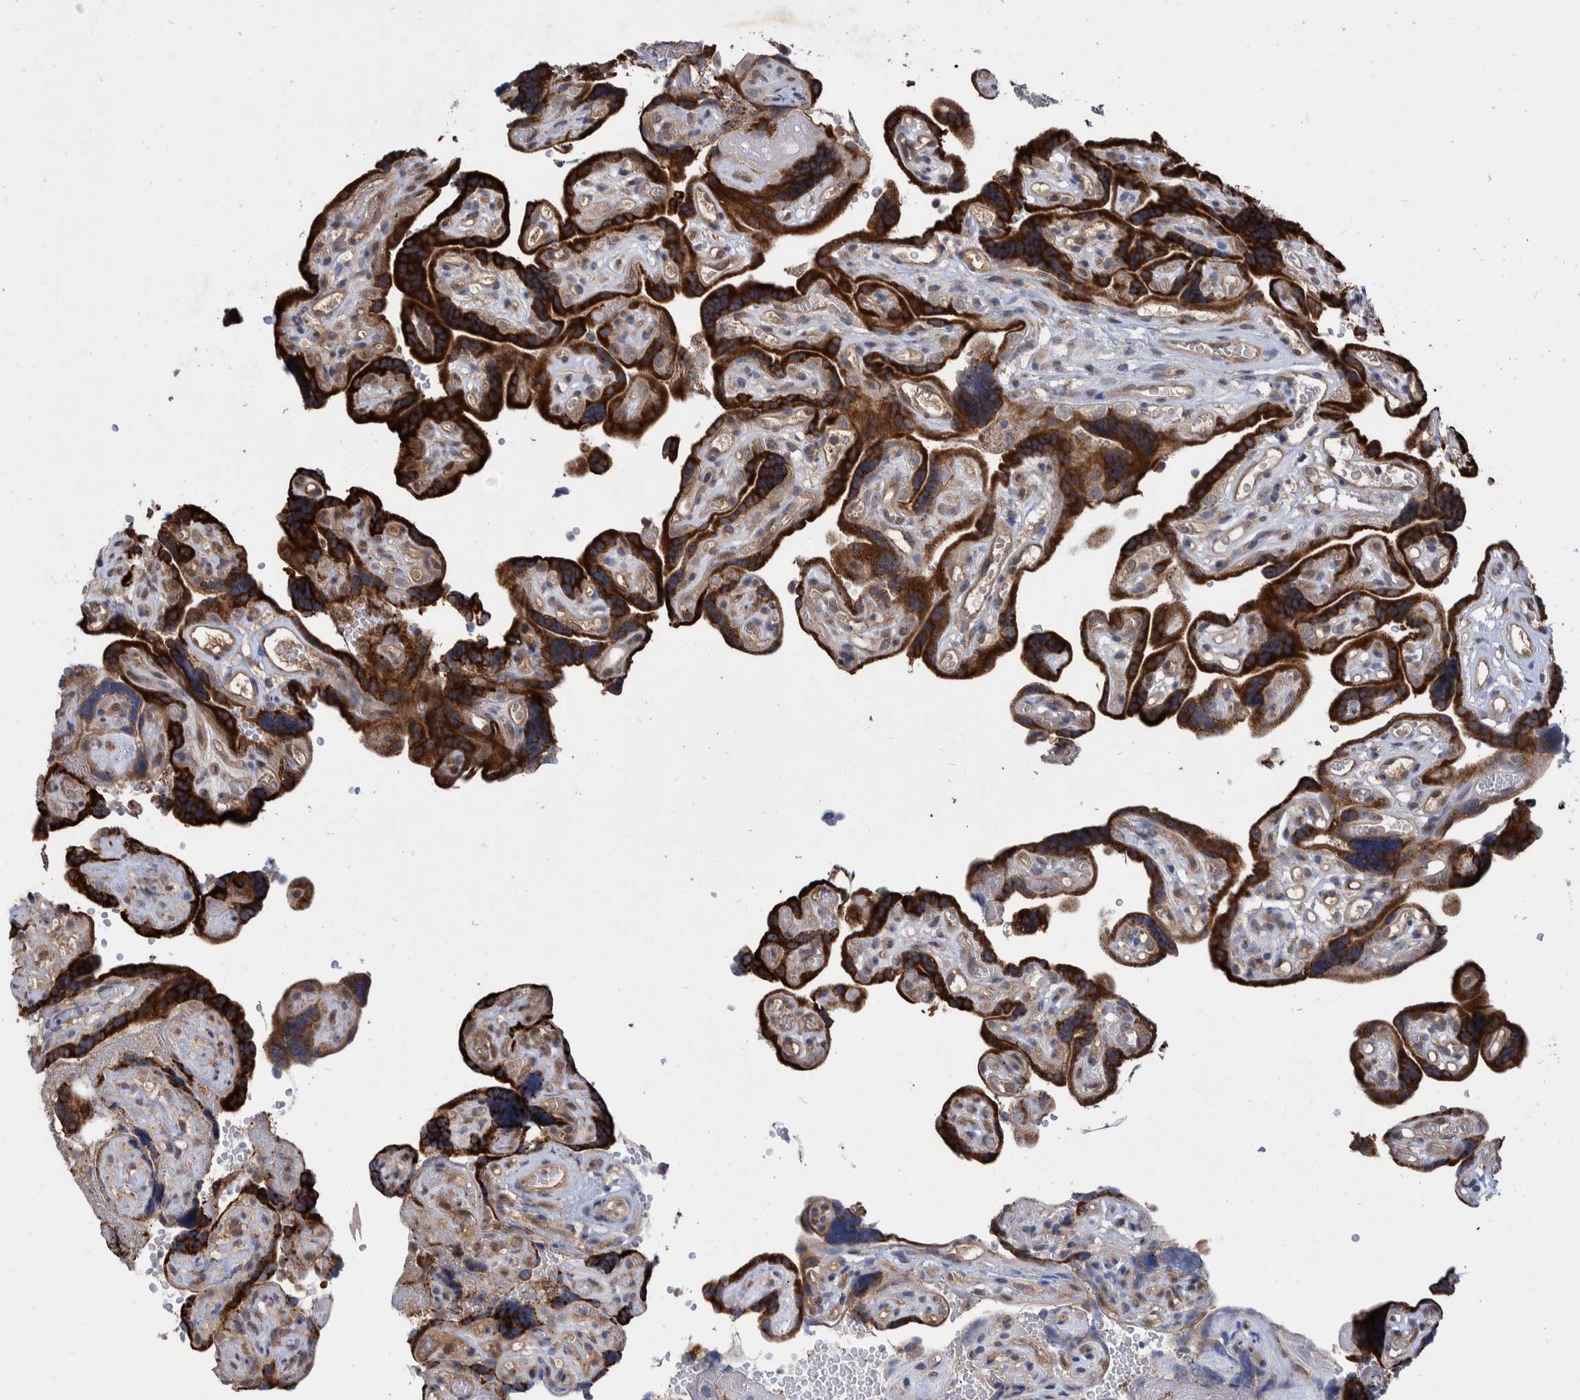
{"staining": {"intensity": "weak", "quantity": ">75%", "location": "cytoplasmic/membranous,nuclear"}, "tissue": "placenta", "cell_type": "Decidual cells", "image_type": "normal", "snomed": [{"axis": "morphology", "description": "Normal tissue, NOS"}, {"axis": "topography", "description": "Placenta"}], "caption": "Protein analysis of normal placenta displays weak cytoplasmic/membranous,nuclear expression in about >75% of decidual cells. (DAB IHC with brightfield microscopy, high magnification).", "gene": "PLPBP", "patient": {"sex": "female", "age": 30}}